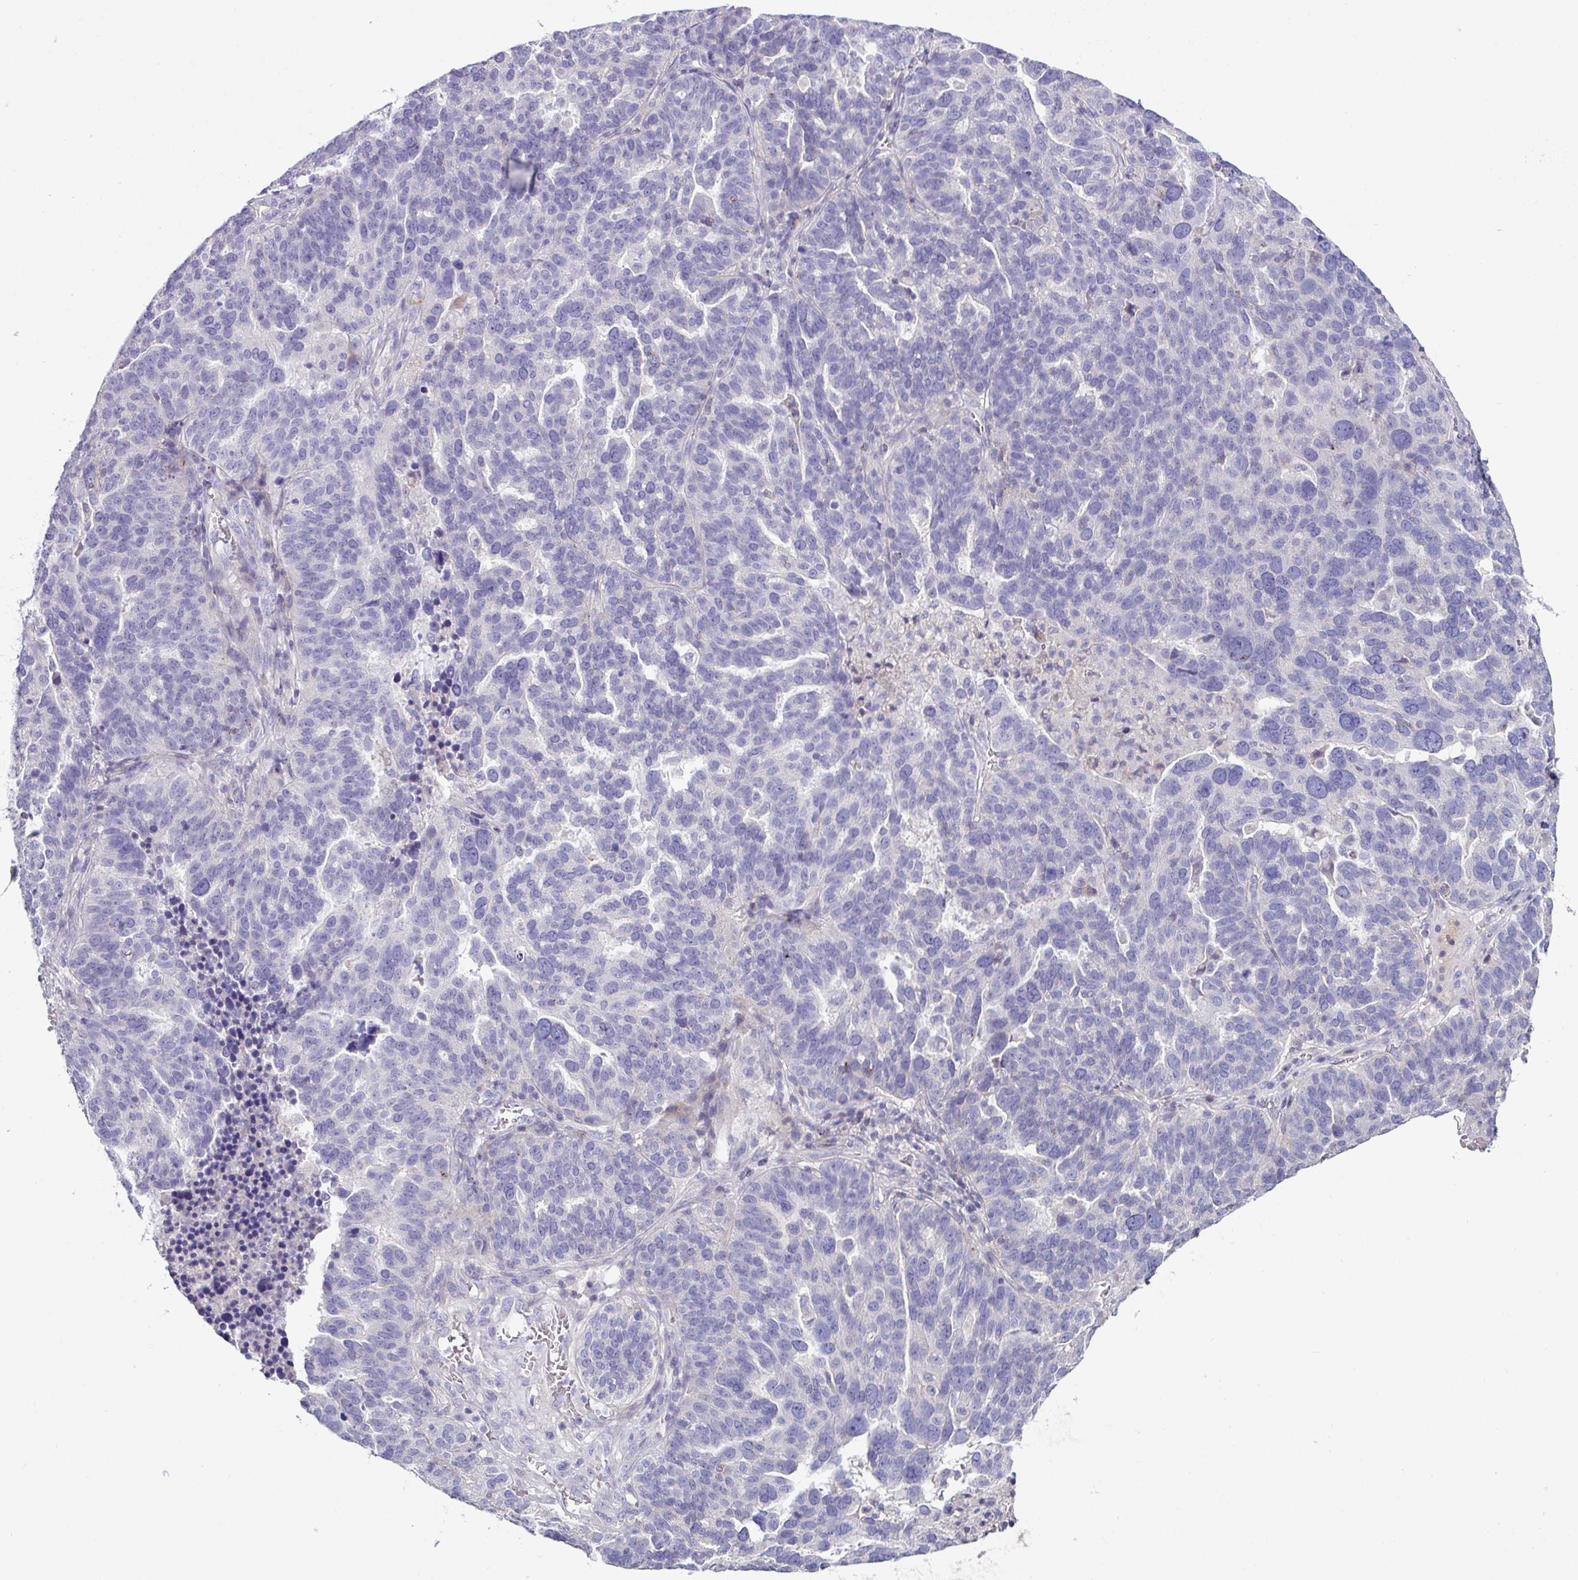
{"staining": {"intensity": "negative", "quantity": "none", "location": "none"}, "tissue": "ovarian cancer", "cell_type": "Tumor cells", "image_type": "cancer", "snomed": [{"axis": "morphology", "description": "Cystadenocarcinoma, serous, NOS"}, {"axis": "topography", "description": "Ovary"}], "caption": "The immunohistochemistry (IHC) photomicrograph has no significant expression in tumor cells of ovarian serous cystadenocarcinoma tissue.", "gene": "SLAMF6", "patient": {"sex": "female", "age": 59}}